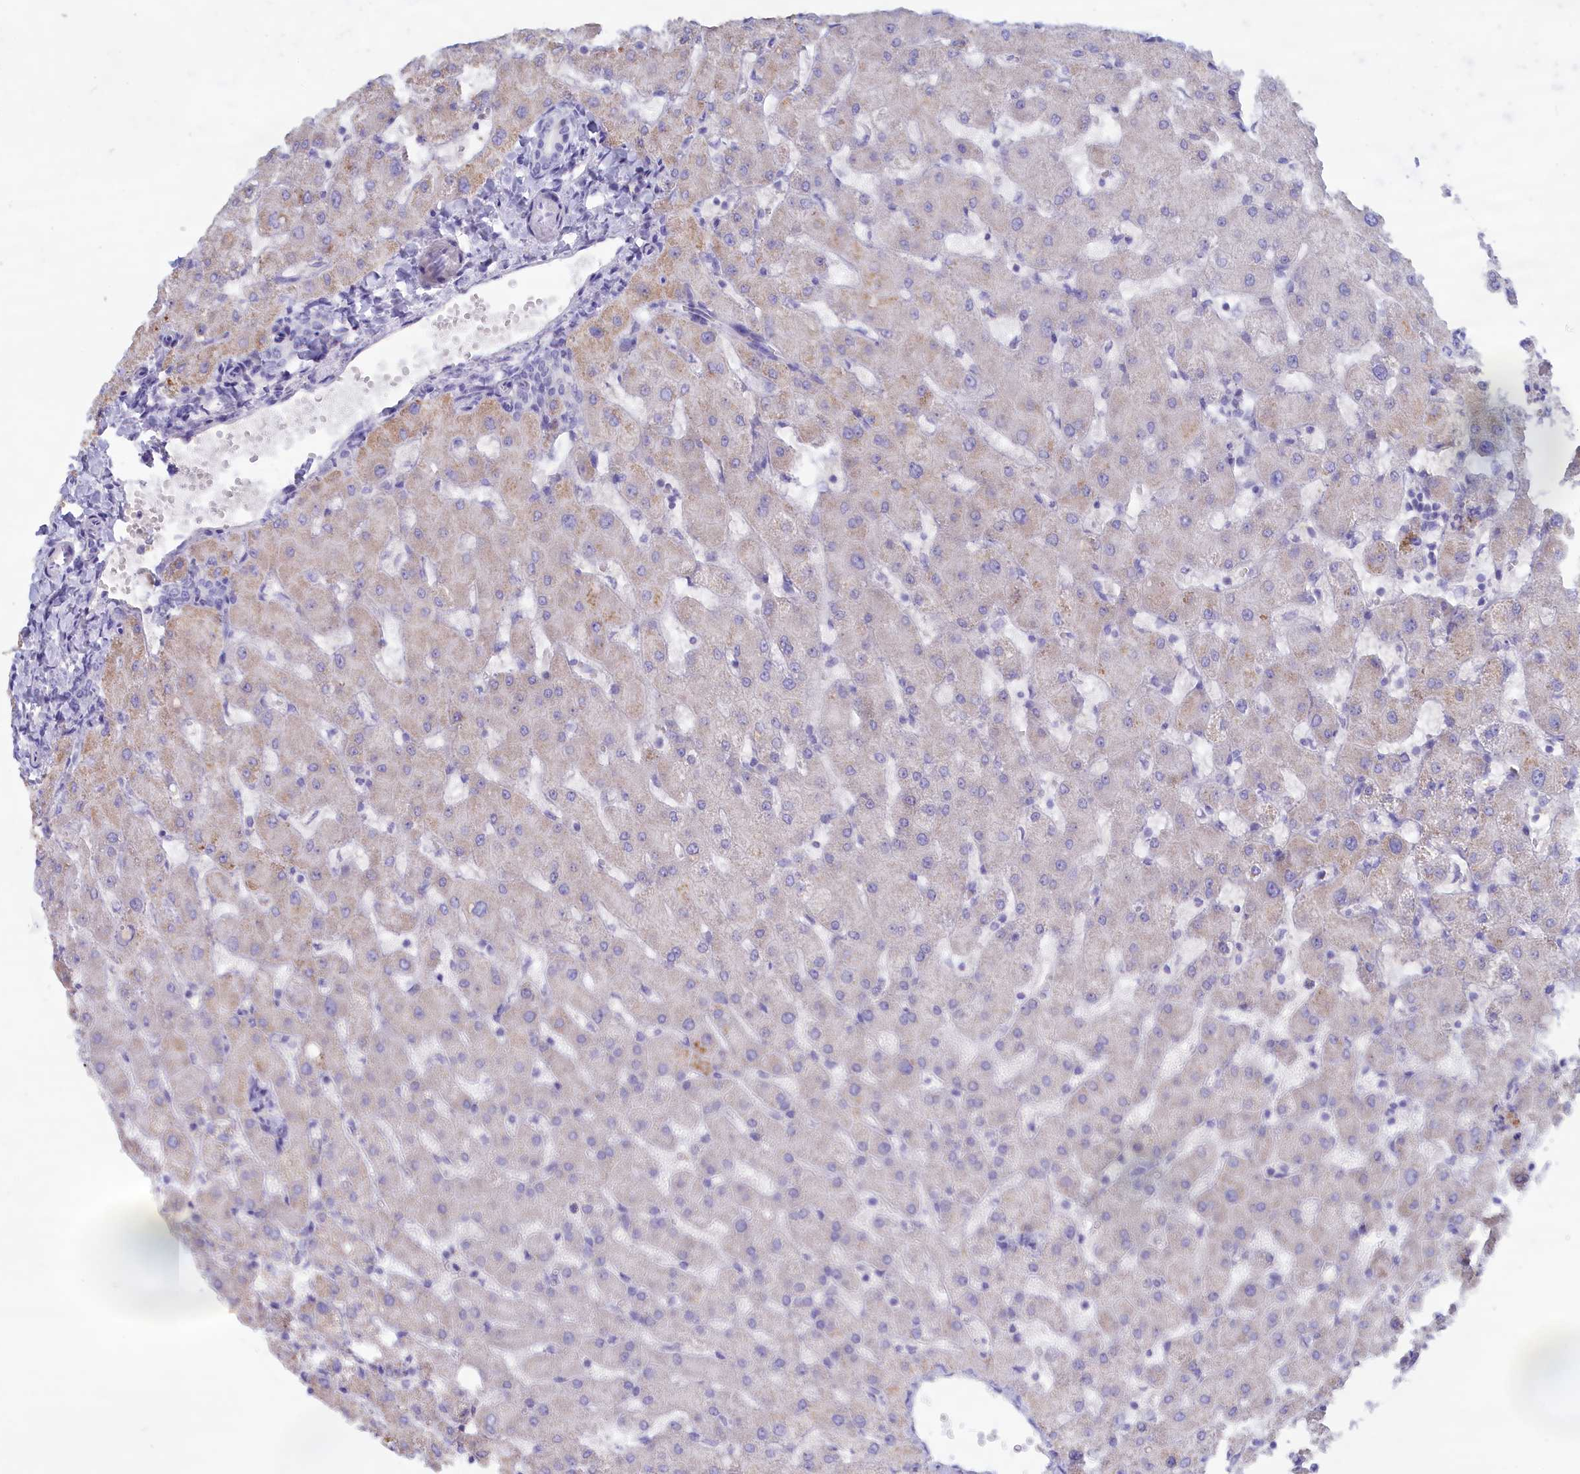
{"staining": {"intensity": "negative", "quantity": "none", "location": "none"}, "tissue": "liver", "cell_type": "Cholangiocytes", "image_type": "normal", "snomed": [{"axis": "morphology", "description": "Normal tissue, NOS"}, {"axis": "topography", "description": "Liver"}], "caption": "An image of liver stained for a protein displays no brown staining in cholangiocytes. (DAB (3,3'-diaminobenzidine) IHC, high magnification).", "gene": "ADGRA1", "patient": {"sex": "female", "age": 63}}